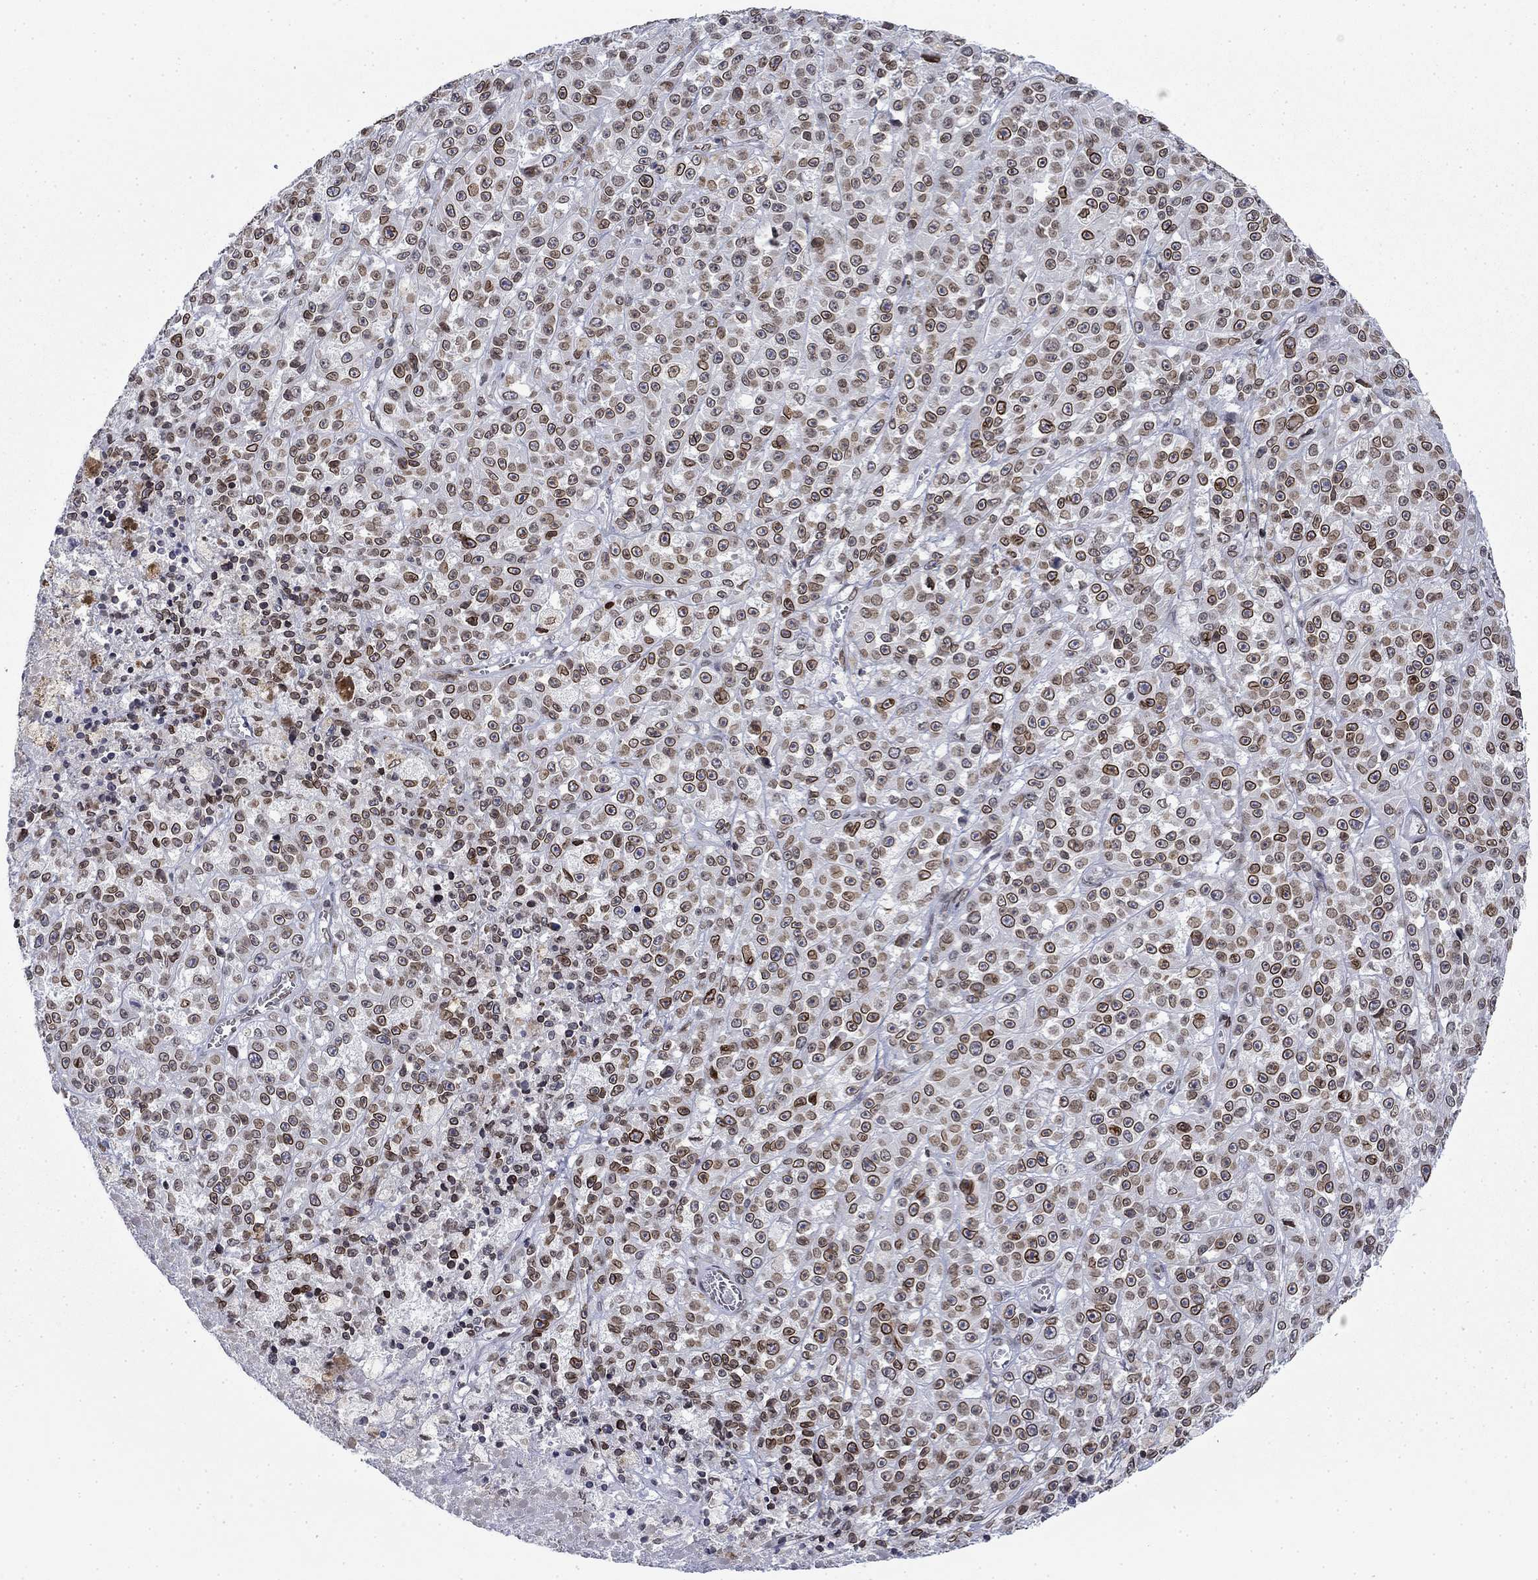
{"staining": {"intensity": "strong", "quantity": ">75%", "location": "cytoplasmic/membranous,nuclear"}, "tissue": "melanoma", "cell_type": "Tumor cells", "image_type": "cancer", "snomed": [{"axis": "morphology", "description": "Malignant melanoma, NOS"}, {"axis": "topography", "description": "Skin"}], "caption": "Human melanoma stained for a protein (brown) demonstrates strong cytoplasmic/membranous and nuclear positive positivity in about >75% of tumor cells.", "gene": "TOR1AIP1", "patient": {"sex": "female", "age": 58}}